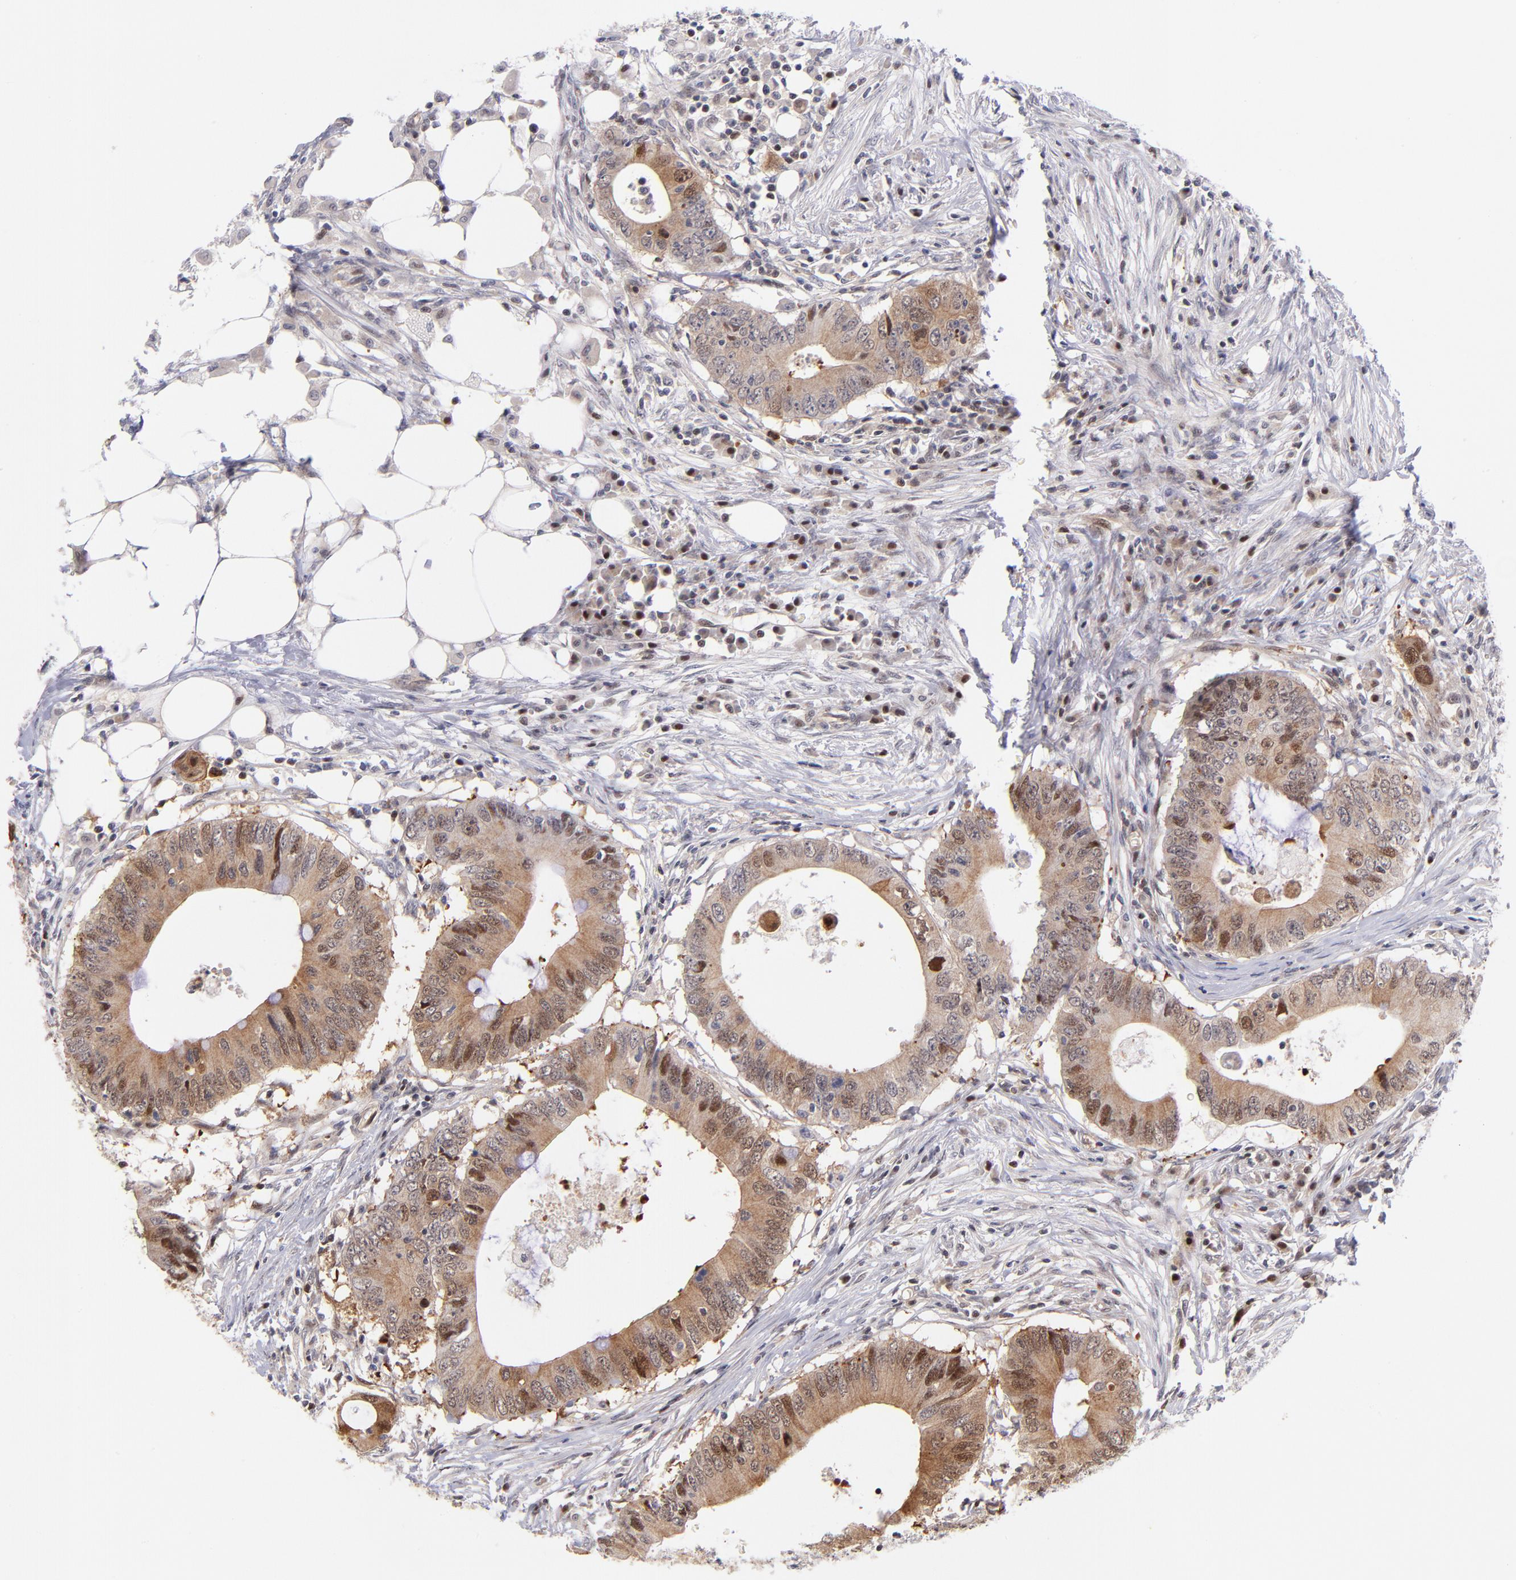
{"staining": {"intensity": "moderate", "quantity": ">75%", "location": "cytoplasmic/membranous,nuclear"}, "tissue": "colorectal cancer", "cell_type": "Tumor cells", "image_type": "cancer", "snomed": [{"axis": "morphology", "description": "Adenocarcinoma, NOS"}, {"axis": "topography", "description": "Colon"}], "caption": "There is medium levels of moderate cytoplasmic/membranous and nuclear expression in tumor cells of colorectal adenocarcinoma, as demonstrated by immunohistochemical staining (brown color).", "gene": "YWHAB", "patient": {"sex": "male", "age": 71}}